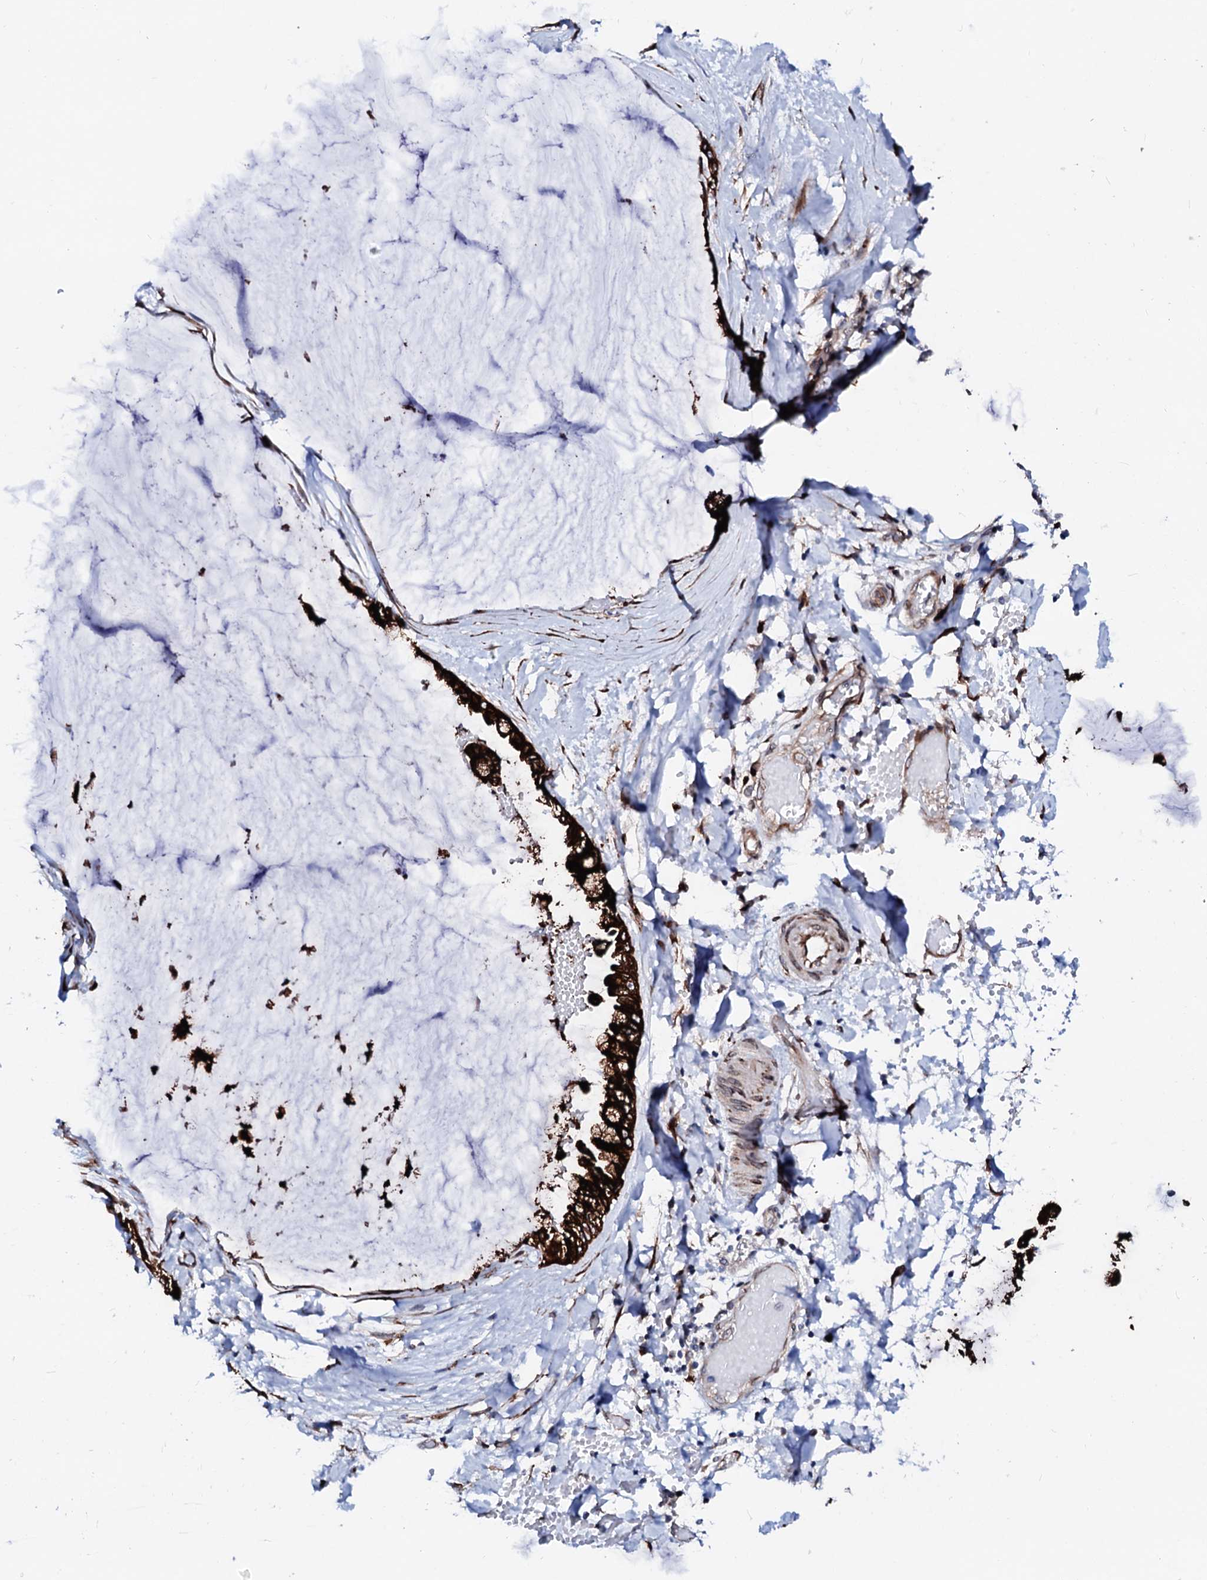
{"staining": {"intensity": "strong", "quantity": ">75%", "location": "cytoplasmic/membranous"}, "tissue": "ovarian cancer", "cell_type": "Tumor cells", "image_type": "cancer", "snomed": [{"axis": "morphology", "description": "Cystadenocarcinoma, mucinous, NOS"}, {"axis": "topography", "description": "Ovary"}], "caption": "DAB immunohistochemical staining of ovarian cancer shows strong cytoplasmic/membranous protein staining in approximately >75% of tumor cells.", "gene": "TMCO3", "patient": {"sex": "female", "age": 39}}